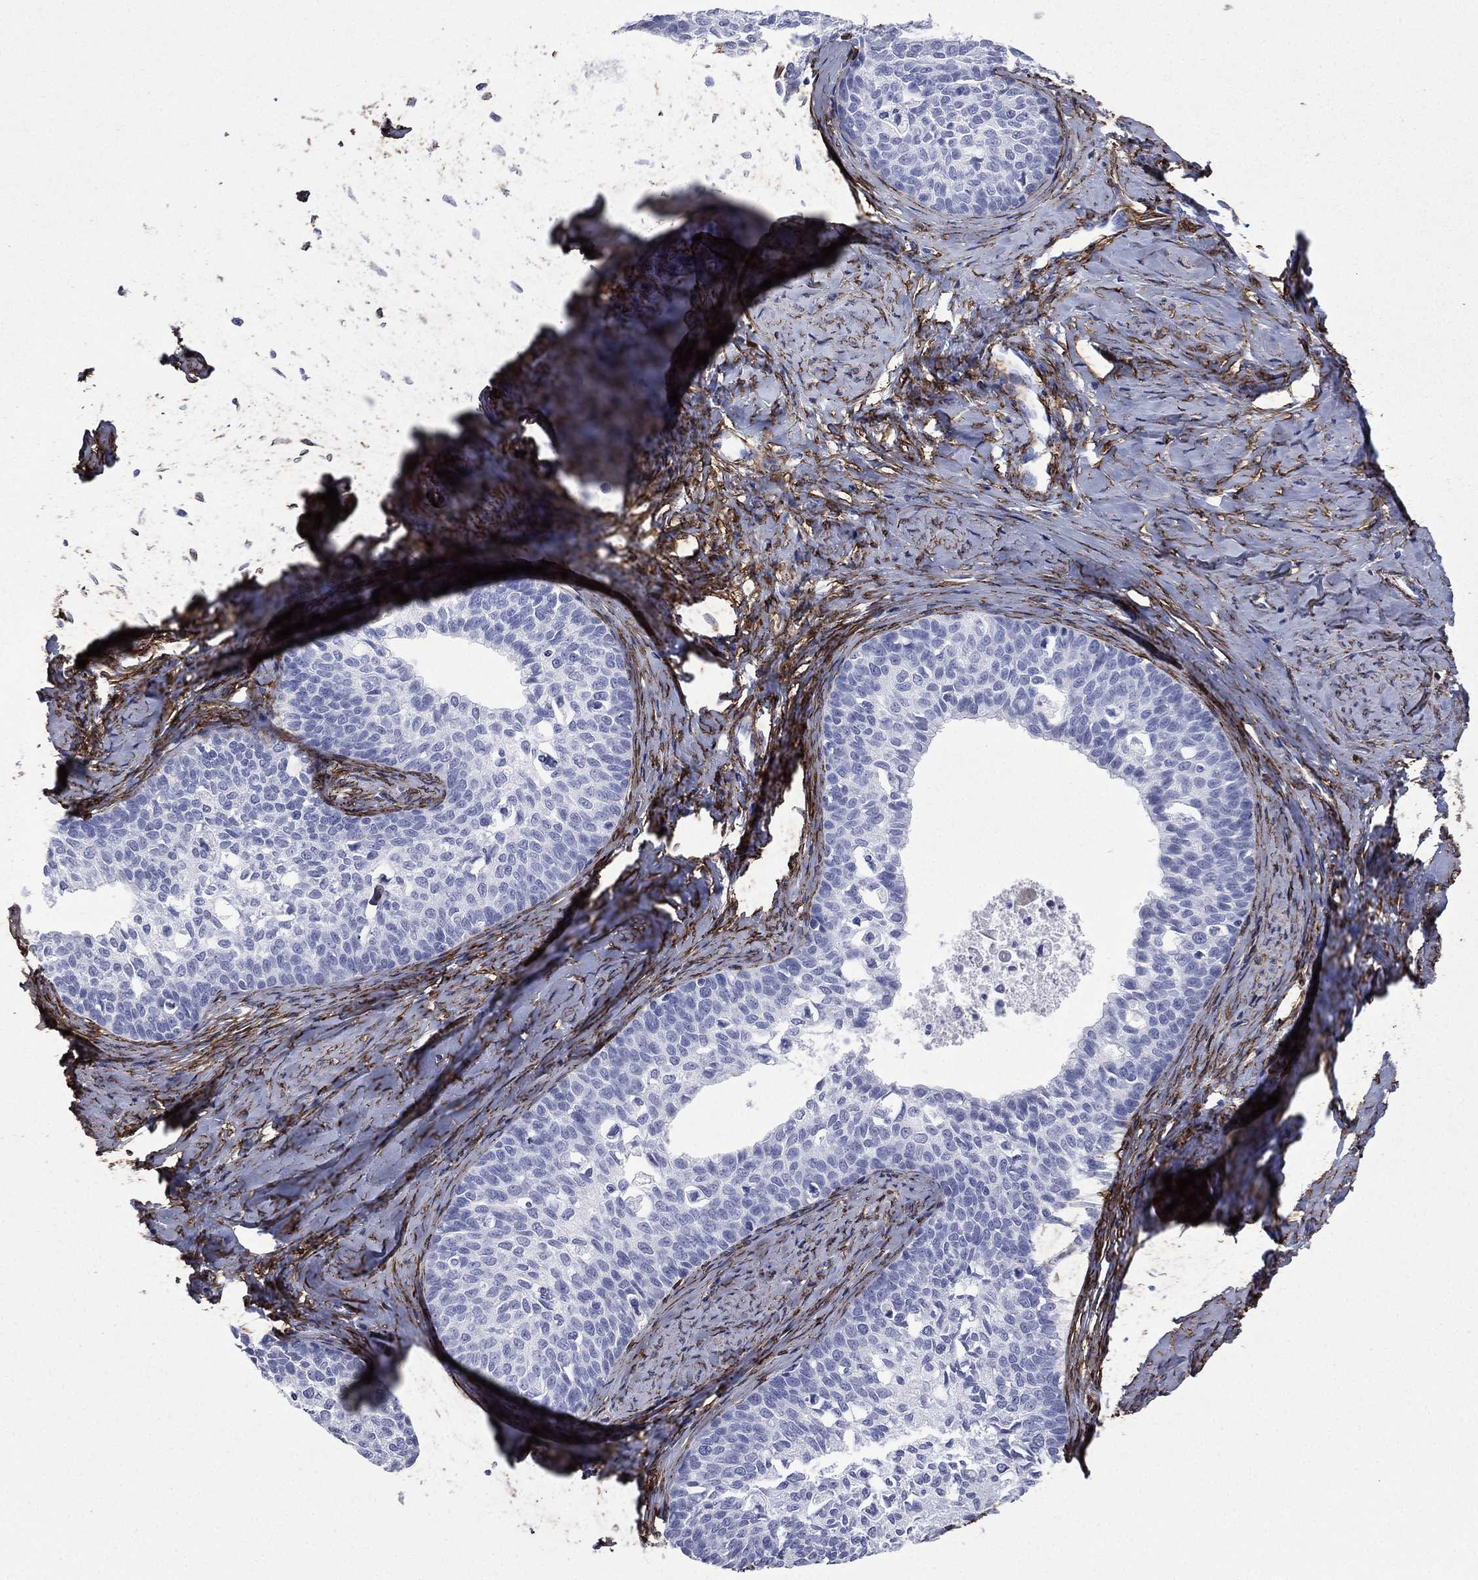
{"staining": {"intensity": "negative", "quantity": "none", "location": "none"}, "tissue": "cervical cancer", "cell_type": "Tumor cells", "image_type": "cancer", "snomed": [{"axis": "morphology", "description": "Squamous cell carcinoma, NOS"}, {"axis": "topography", "description": "Cervix"}], "caption": "Immunohistochemical staining of cervical cancer (squamous cell carcinoma) demonstrates no significant staining in tumor cells.", "gene": "CAVIN3", "patient": {"sex": "female", "age": 51}}